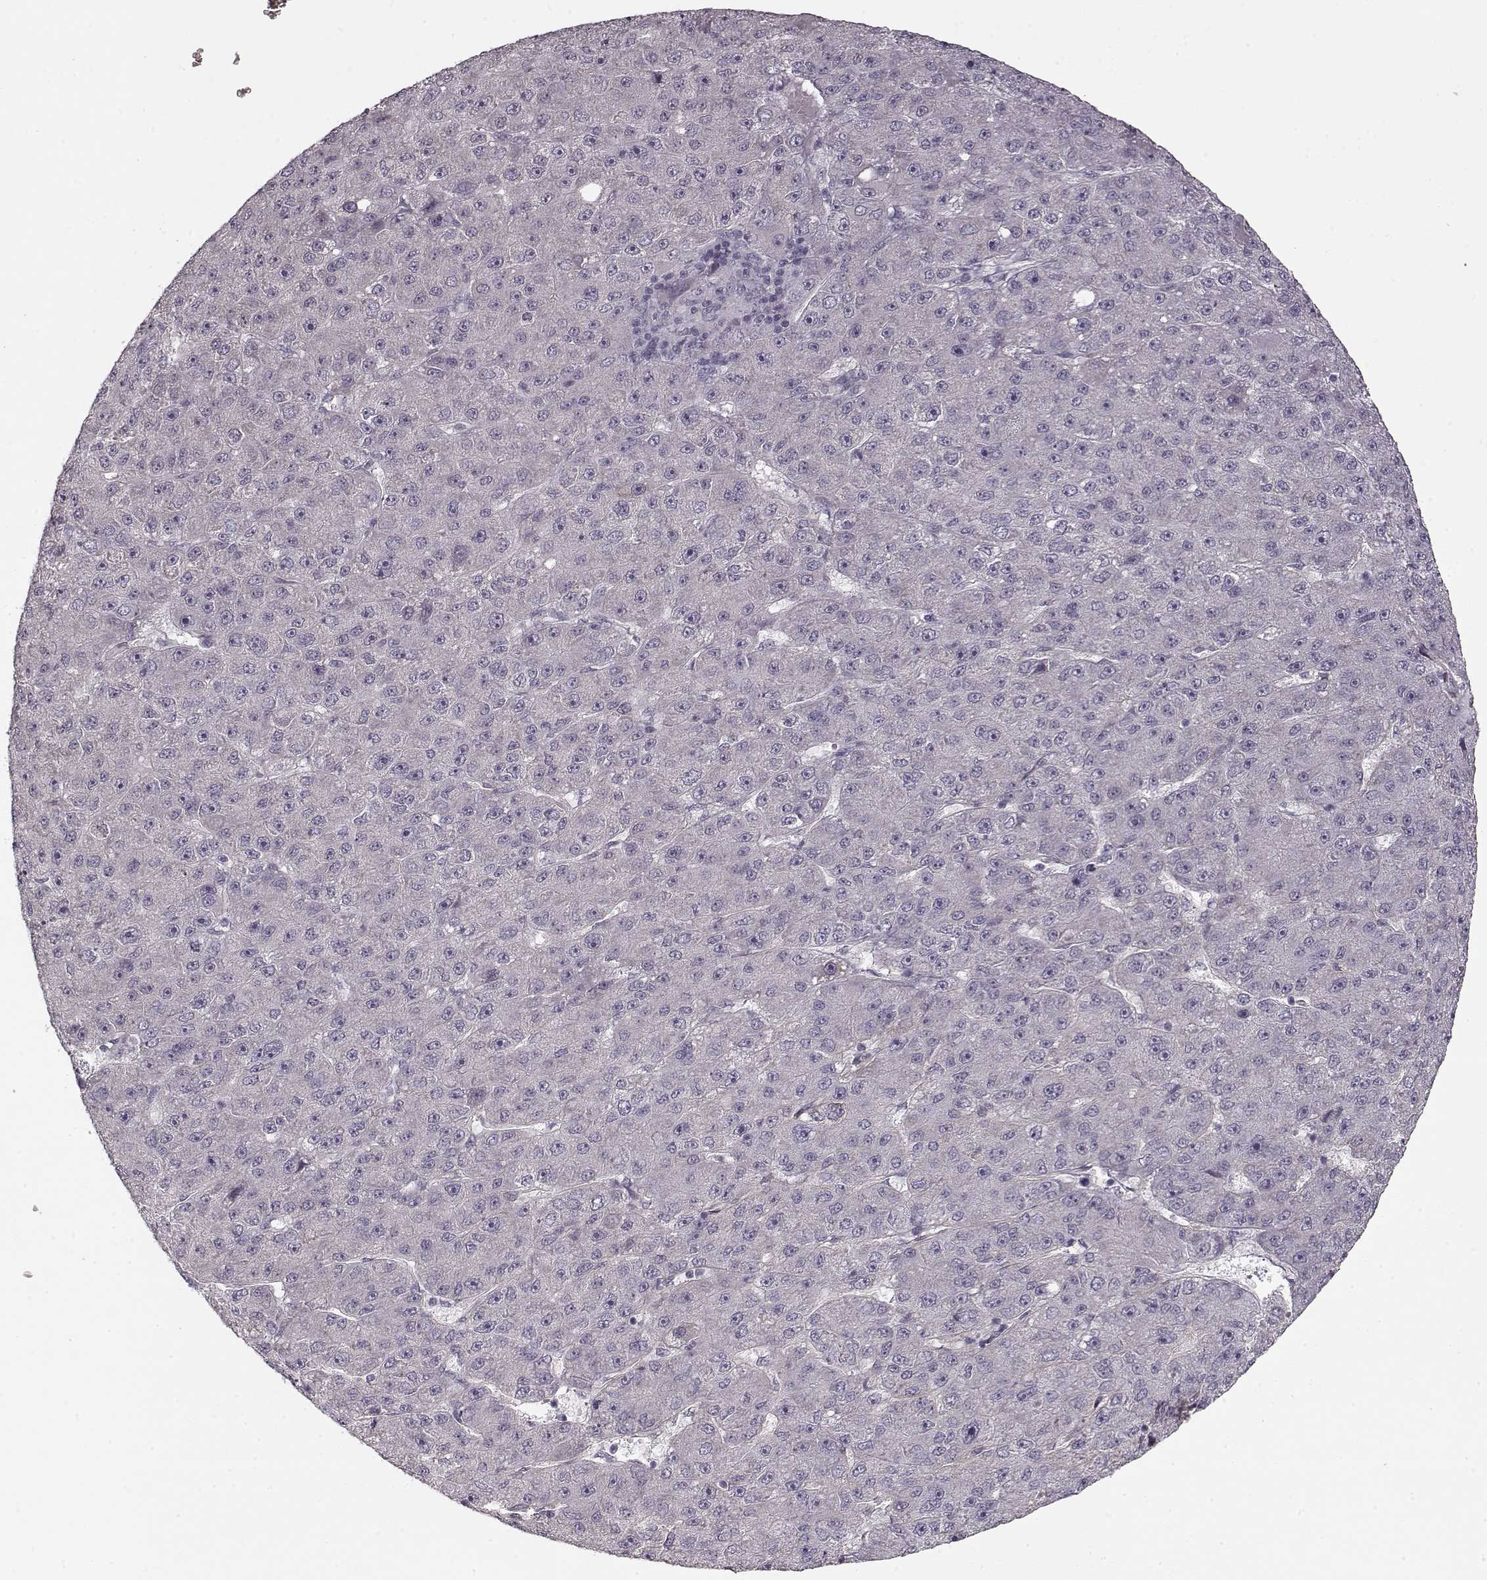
{"staining": {"intensity": "negative", "quantity": "none", "location": "none"}, "tissue": "liver cancer", "cell_type": "Tumor cells", "image_type": "cancer", "snomed": [{"axis": "morphology", "description": "Carcinoma, Hepatocellular, NOS"}, {"axis": "topography", "description": "Liver"}], "caption": "Liver hepatocellular carcinoma was stained to show a protein in brown. There is no significant expression in tumor cells.", "gene": "LAMB2", "patient": {"sex": "male", "age": 67}}